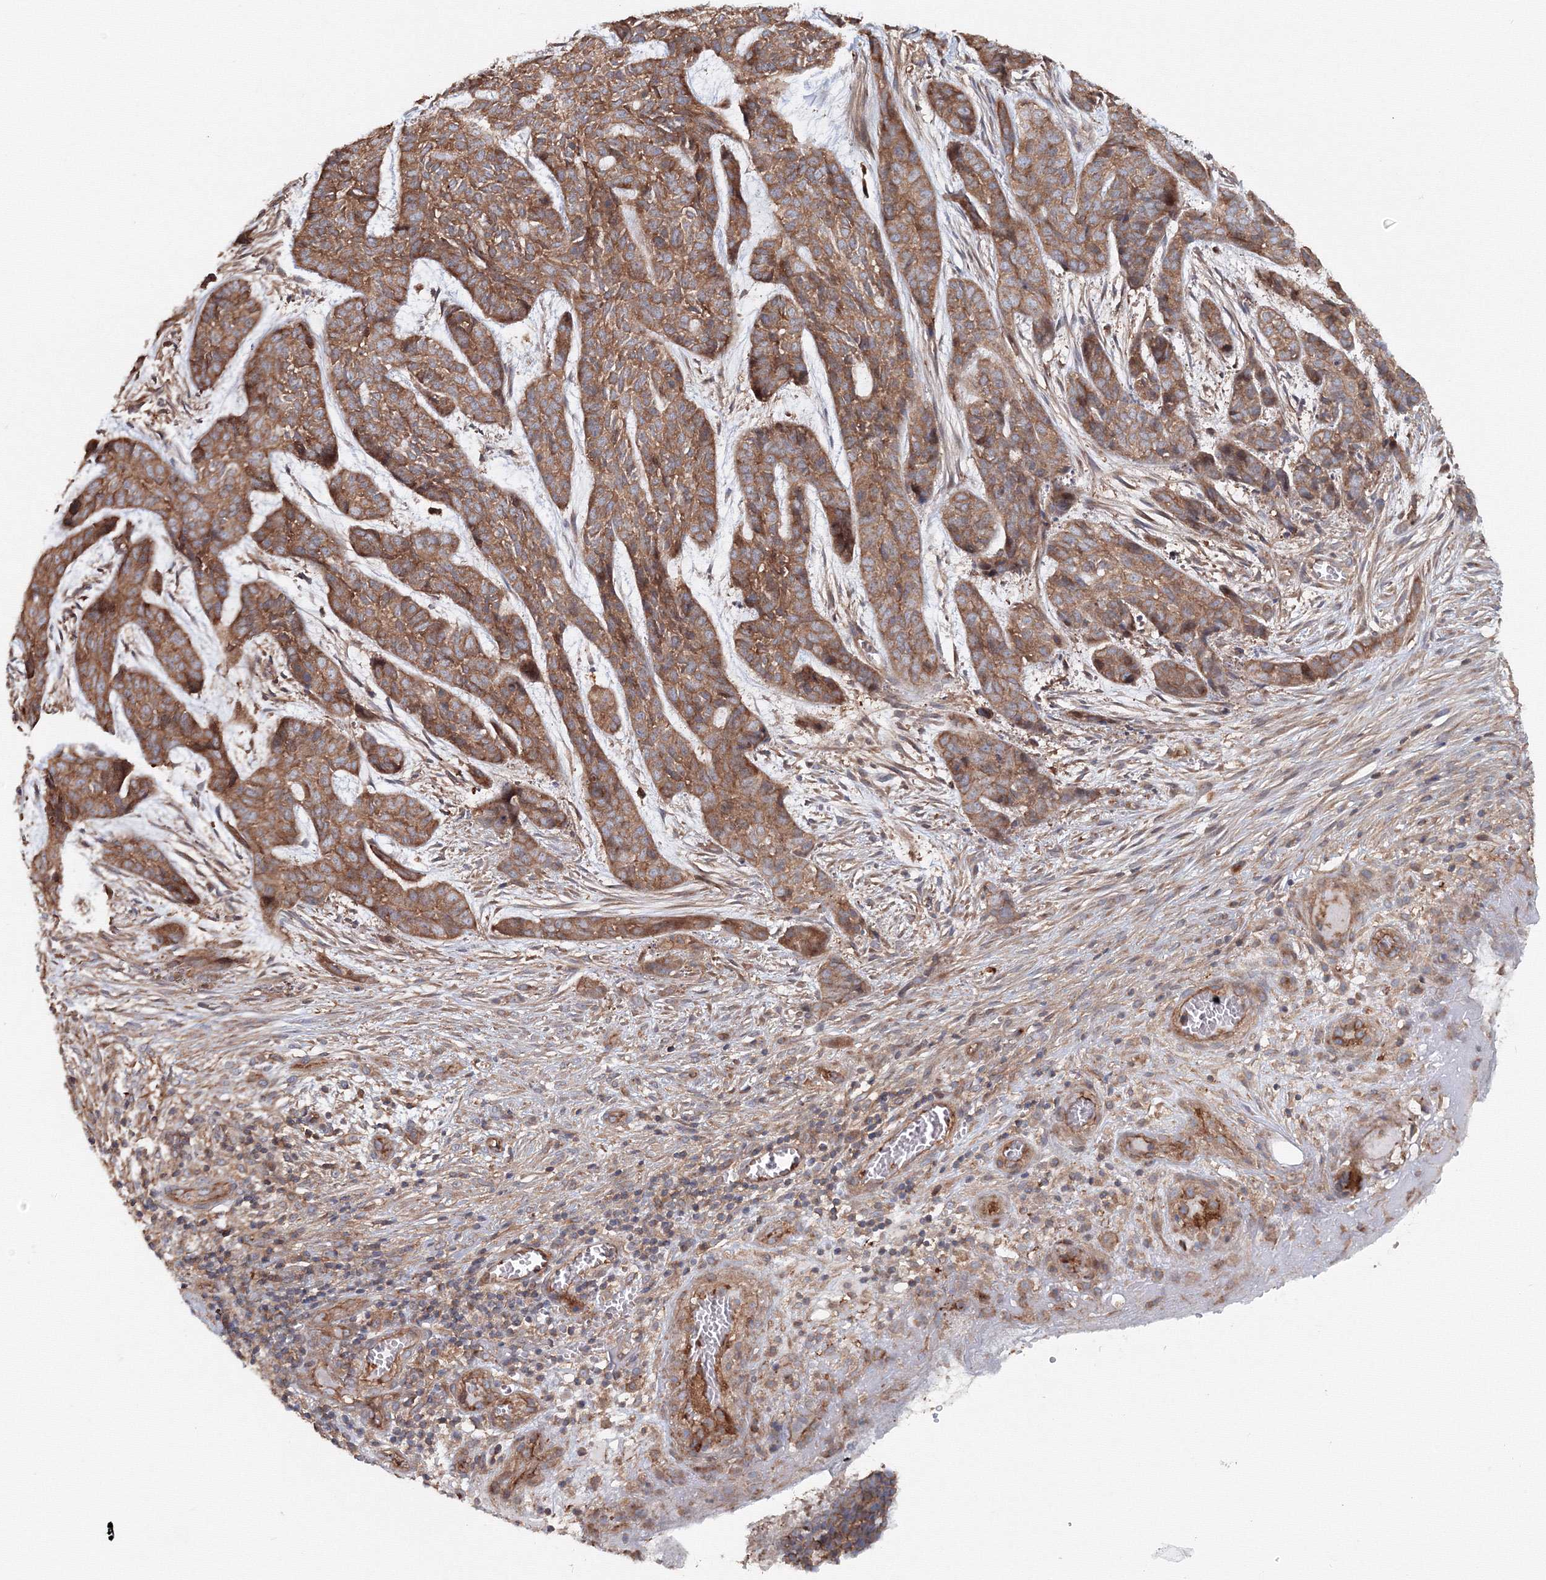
{"staining": {"intensity": "moderate", "quantity": ">75%", "location": "cytoplasmic/membranous"}, "tissue": "skin cancer", "cell_type": "Tumor cells", "image_type": "cancer", "snomed": [{"axis": "morphology", "description": "Basal cell carcinoma"}, {"axis": "topography", "description": "Skin"}], "caption": "DAB immunohistochemical staining of skin cancer (basal cell carcinoma) reveals moderate cytoplasmic/membranous protein staining in about >75% of tumor cells.", "gene": "EXOC1", "patient": {"sex": "female", "age": 64}}